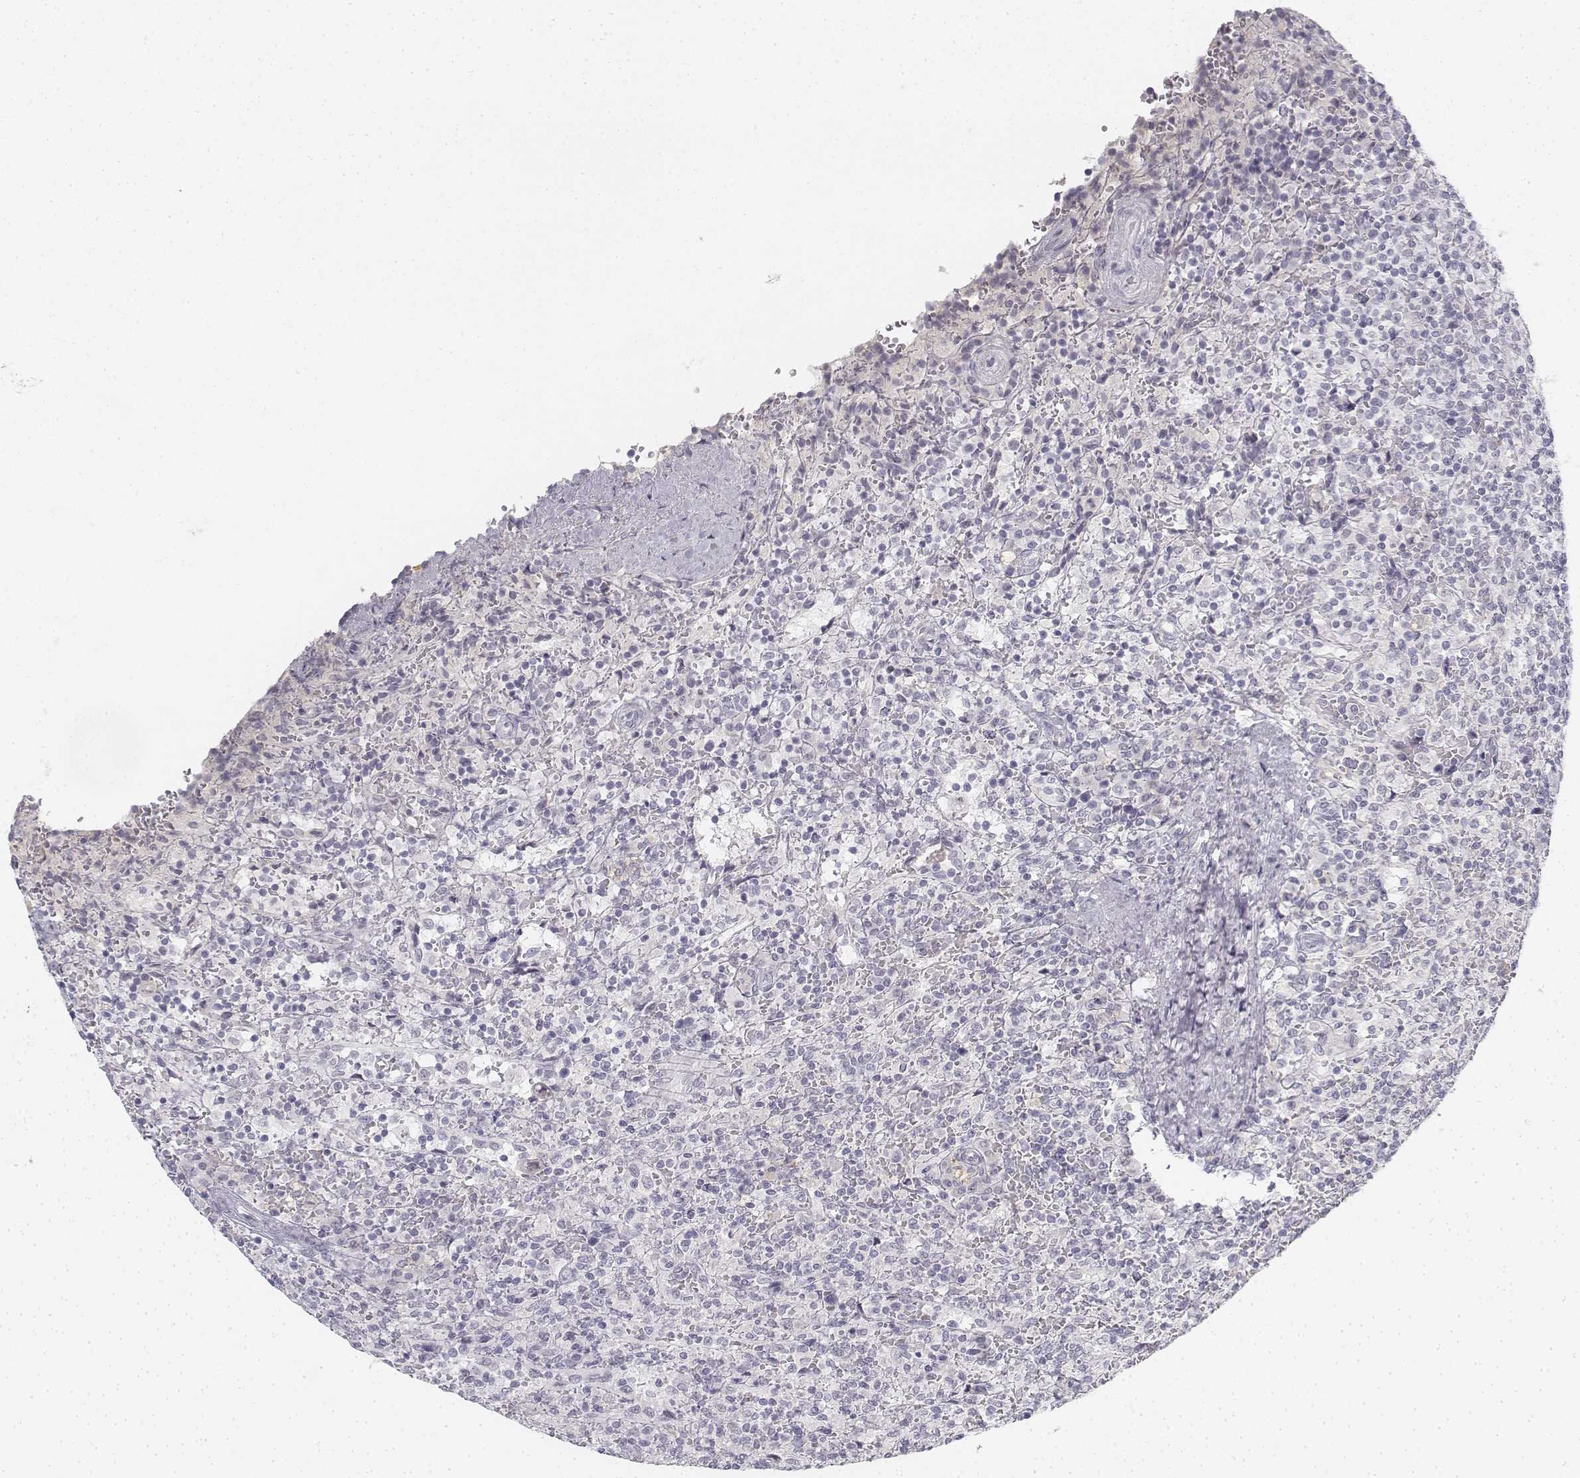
{"staining": {"intensity": "negative", "quantity": "none", "location": "none"}, "tissue": "lymphoma", "cell_type": "Tumor cells", "image_type": "cancer", "snomed": [{"axis": "morphology", "description": "Malignant lymphoma, non-Hodgkin's type, Low grade"}, {"axis": "topography", "description": "Spleen"}], "caption": "This histopathology image is of malignant lymphoma, non-Hodgkin's type (low-grade) stained with immunohistochemistry to label a protein in brown with the nuclei are counter-stained blue. There is no staining in tumor cells.", "gene": "KRT84", "patient": {"sex": "male", "age": 62}}